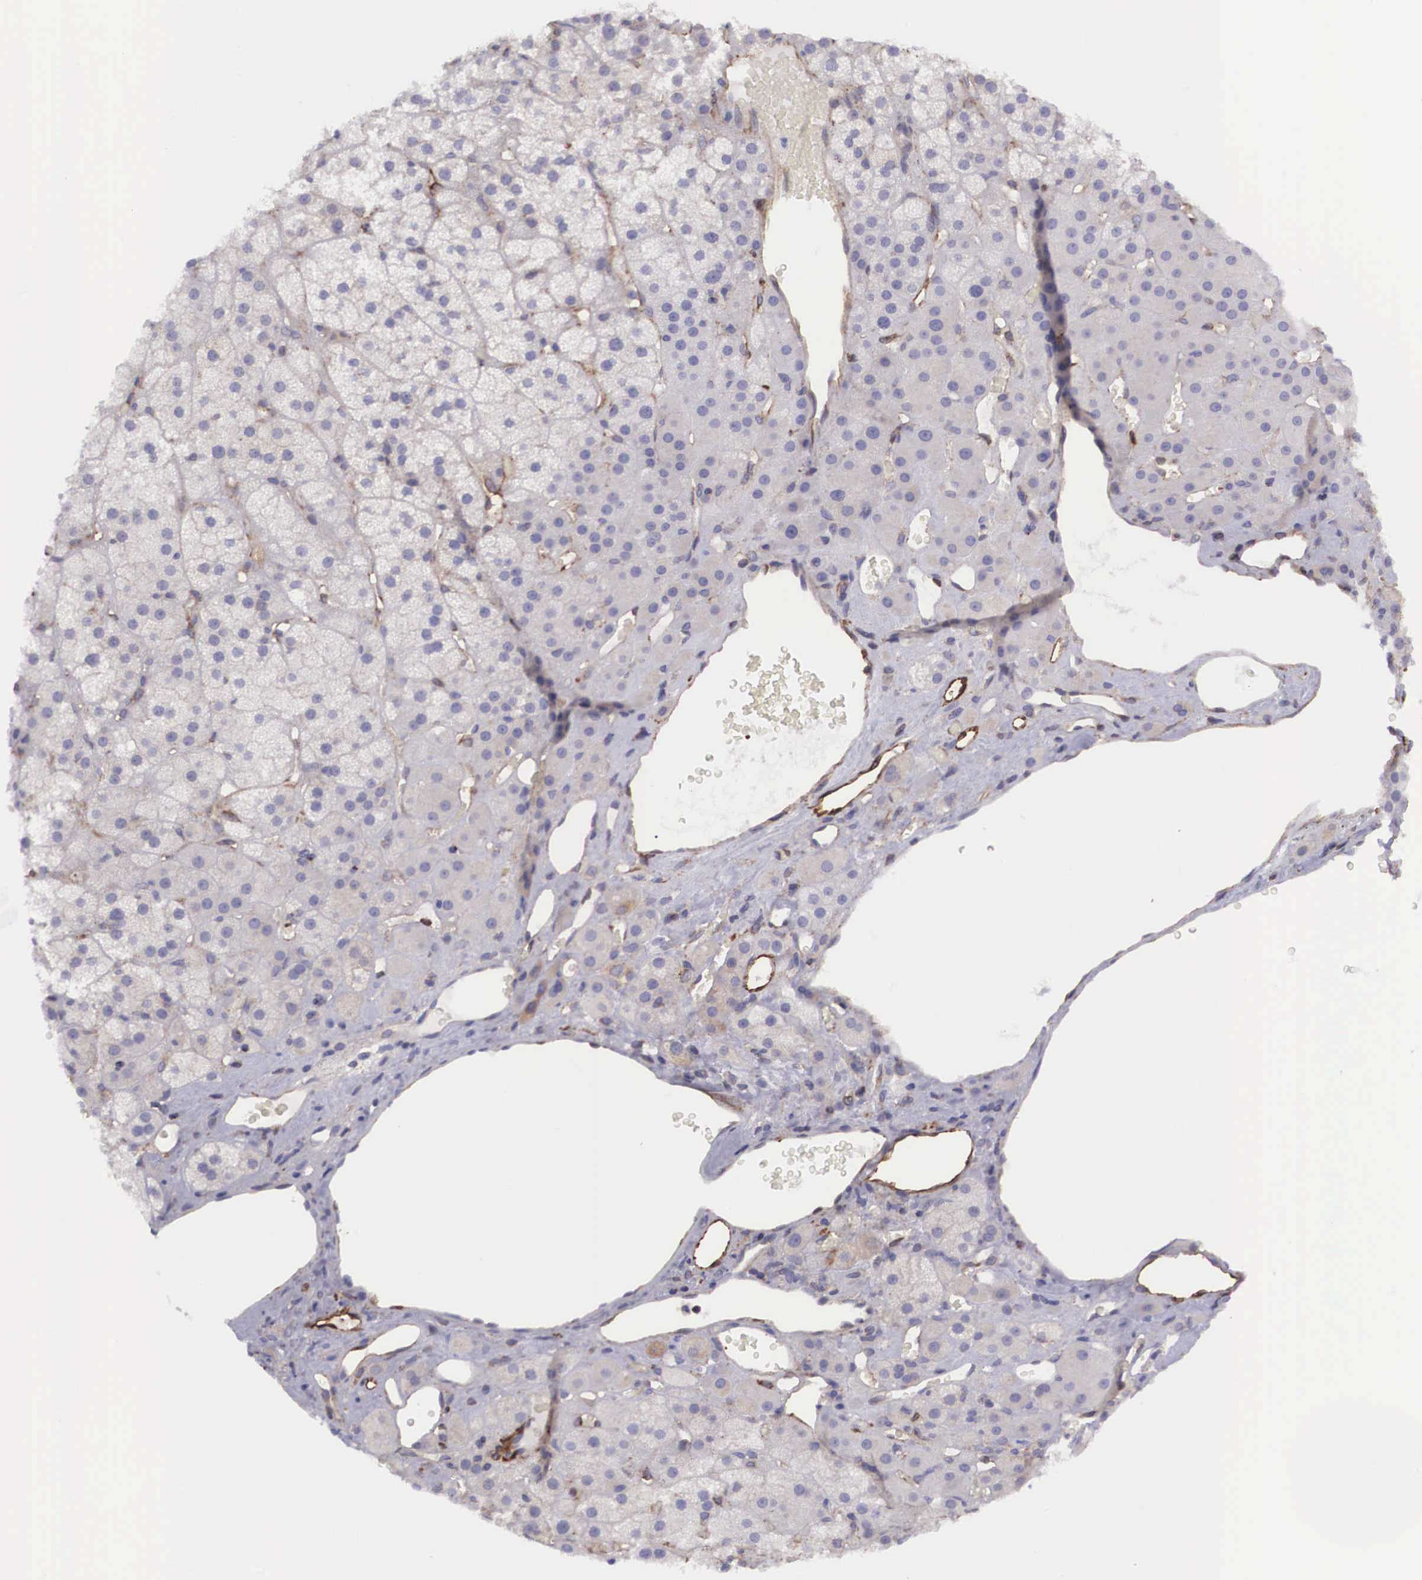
{"staining": {"intensity": "negative", "quantity": "none", "location": "none"}, "tissue": "adrenal gland", "cell_type": "Glandular cells", "image_type": "normal", "snomed": [{"axis": "morphology", "description": "Normal tissue, NOS"}, {"axis": "topography", "description": "Adrenal gland"}], "caption": "Immunohistochemical staining of unremarkable human adrenal gland displays no significant positivity in glandular cells. (Immunohistochemistry, brightfield microscopy, high magnification).", "gene": "BCAR1", "patient": {"sex": "male", "age": 57}}